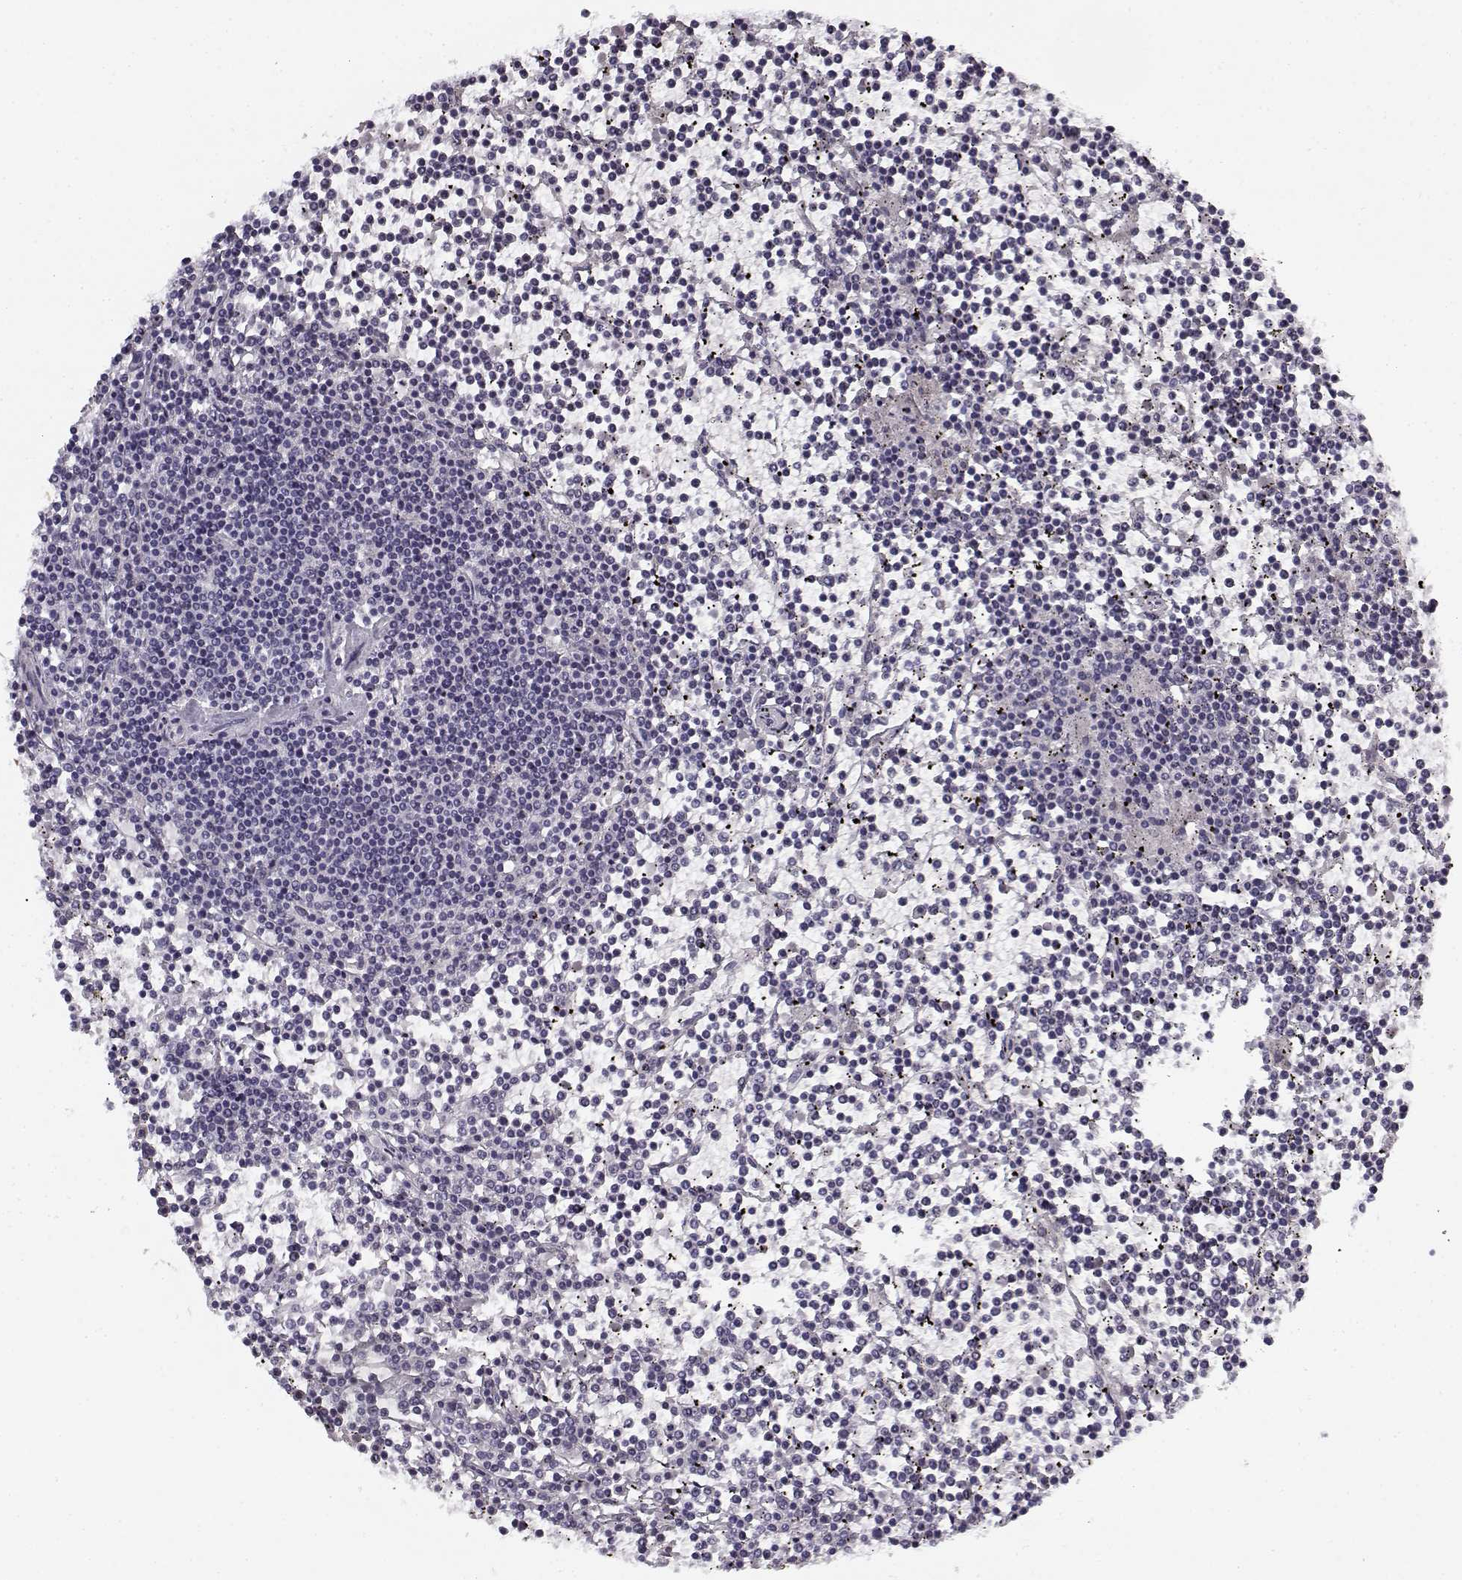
{"staining": {"intensity": "negative", "quantity": "none", "location": "none"}, "tissue": "lymphoma", "cell_type": "Tumor cells", "image_type": "cancer", "snomed": [{"axis": "morphology", "description": "Malignant lymphoma, non-Hodgkin's type, Low grade"}, {"axis": "topography", "description": "Spleen"}], "caption": "DAB immunohistochemical staining of lymphoma exhibits no significant staining in tumor cells. (DAB (3,3'-diaminobenzidine) IHC, high magnification).", "gene": "SNCA", "patient": {"sex": "female", "age": 19}}